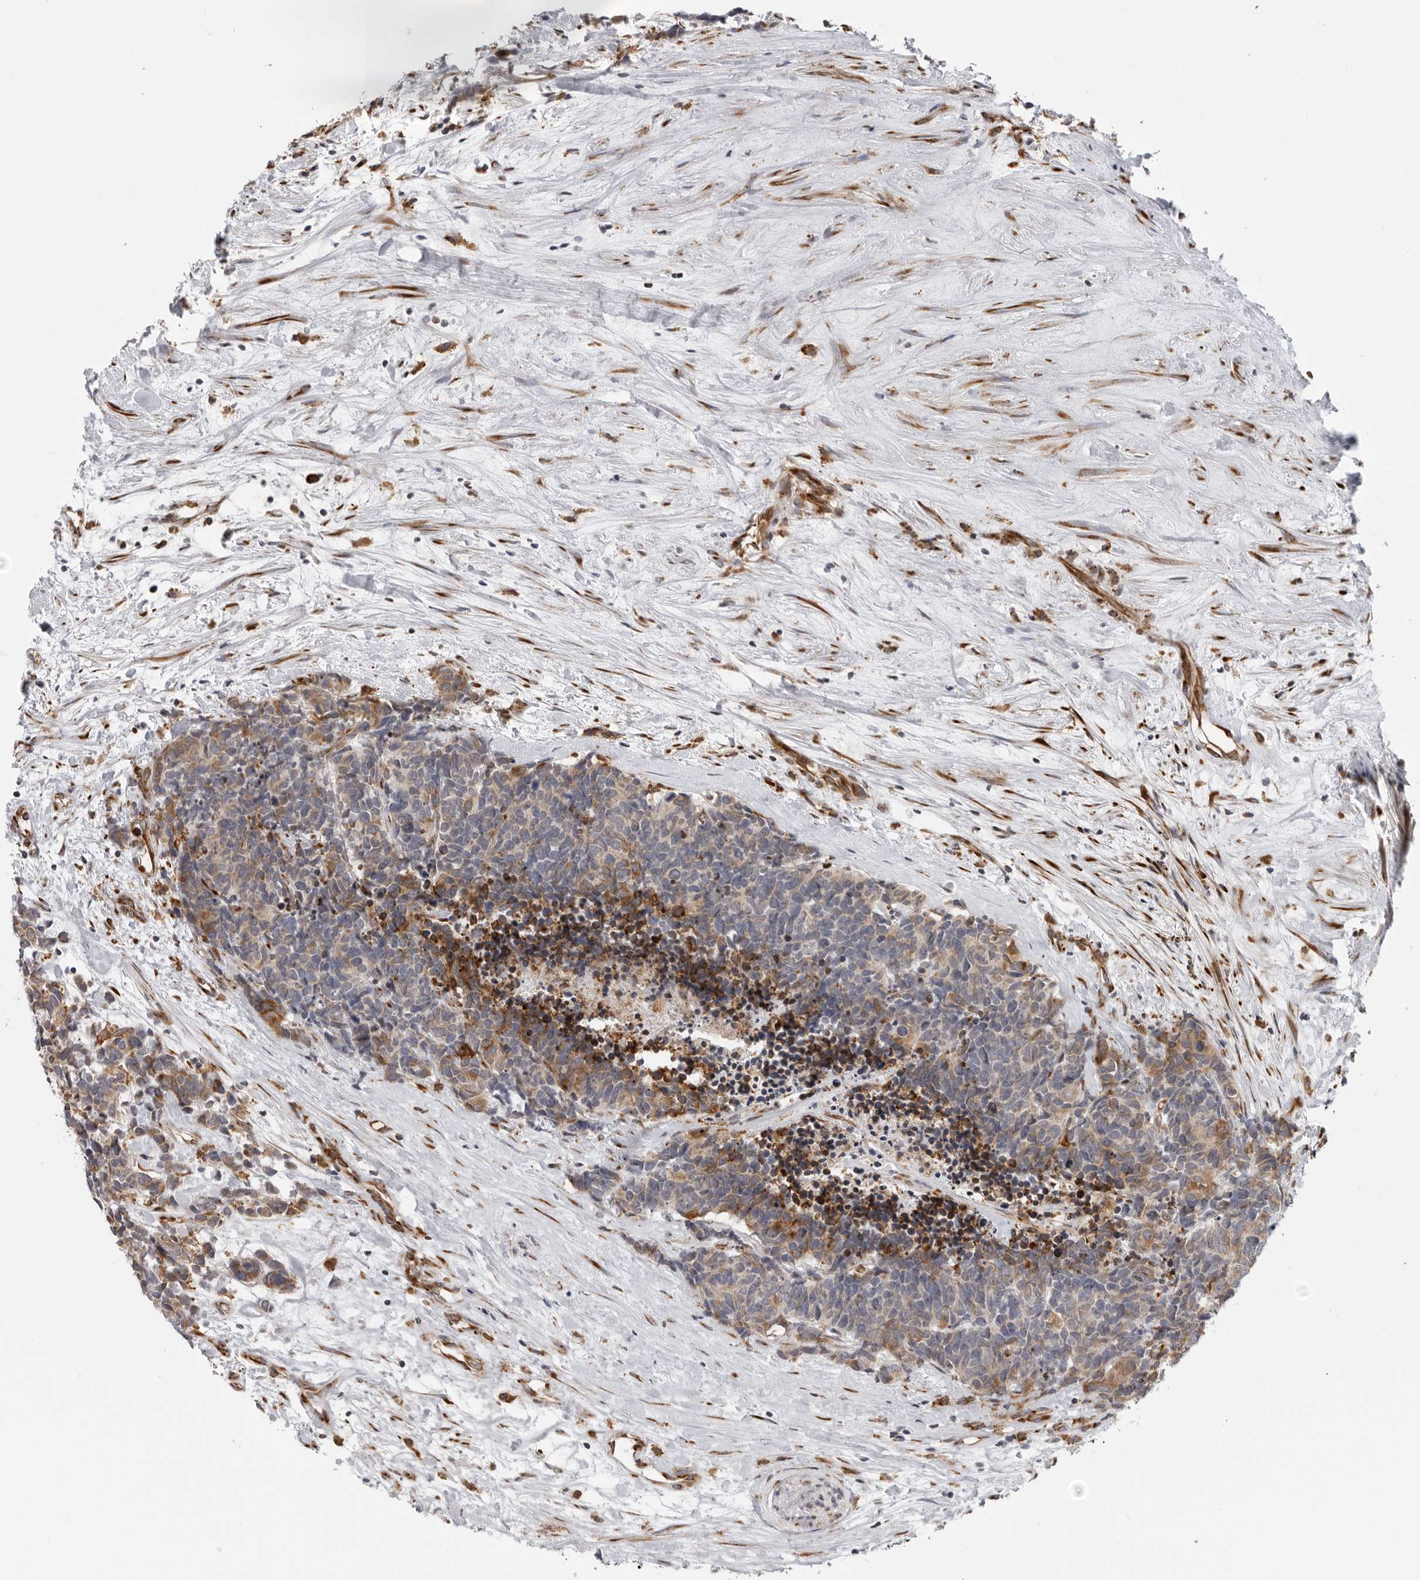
{"staining": {"intensity": "moderate", "quantity": "25%-75%", "location": "cytoplasmic/membranous"}, "tissue": "carcinoid", "cell_type": "Tumor cells", "image_type": "cancer", "snomed": [{"axis": "morphology", "description": "Carcinoma, NOS"}, {"axis": "morphology", "description": "Carcinoid, malignant, NOS"}, {"axis": "topography", "description": "Urinary bladder"}], "caption": "Protein expression analysis of human carcinoid reveals moderate cytoplasmic/membranous positivity in approximately 25%-75% of tumor cells.", "gene": "ALPK2", "patient": {"sex": "male", "age": 57}}